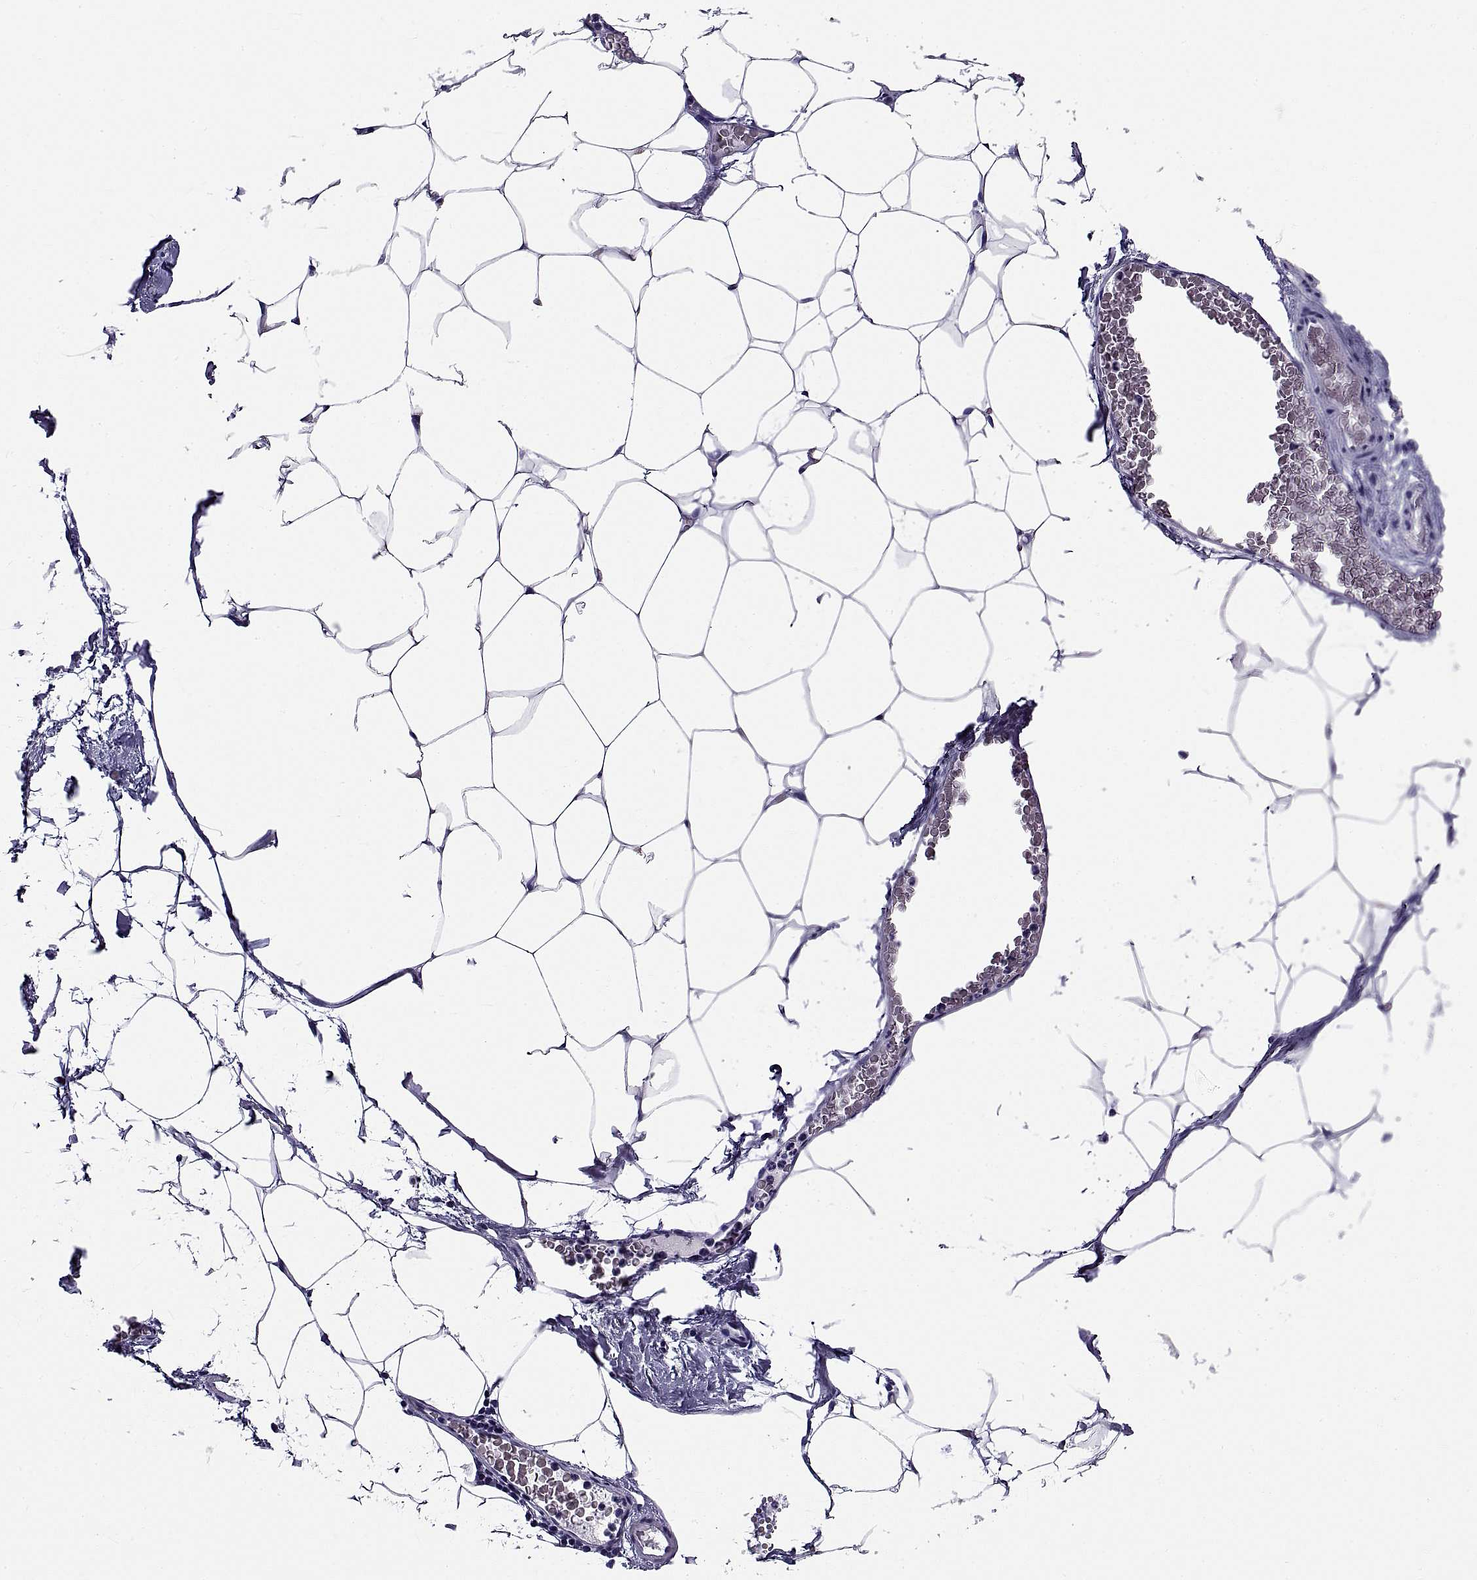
{"staining": {"intensity": "negative", "quantity": "none", "location": "none"}, "tissue": "adipose tissue", "cell_type": "Adipocytes", "image_type": "normal", "snomed": [{"axis": "morphology", "description": "Normal tissue, NOS"}, {"axis": "topography", "description": "Adipose tissue"}], "caption": "Immunohistochemistry (IHC) of benign human adipose tissue displays no expression in adipocytes.", "gene": "TGFBR3L", "patient": {"sex": "male", "age": 57}}